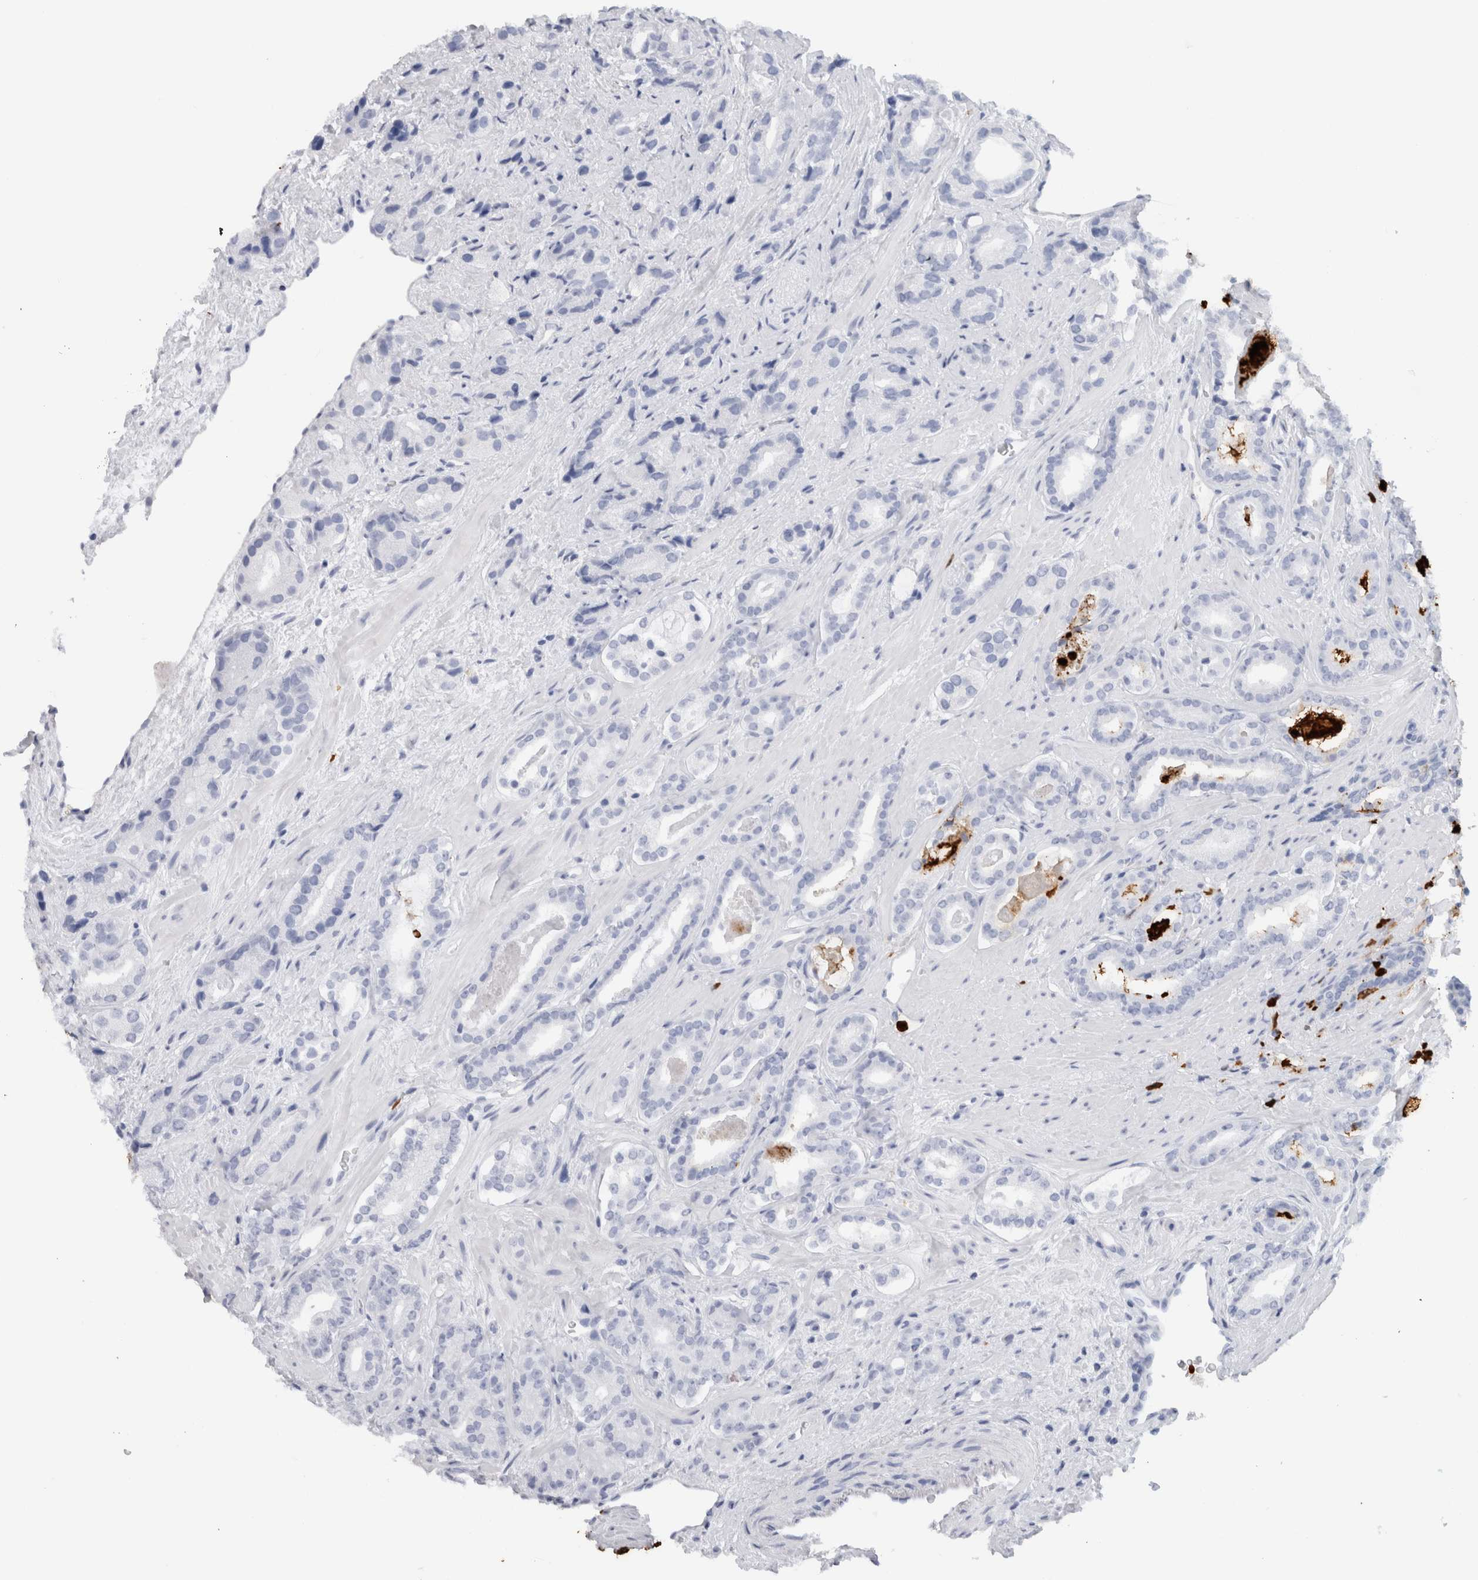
{"staining": {"intensity": "negative", "quantity": "none", "location": "none"}, "tissue": "prostate cancer", "cell_type": "Tumor cells", "image_type": "cancer", "snomed": [{"axis": "morphology", "description": "Adenocarcinoma, High grade"}, {"axis": "topography", "description": "Prostate"}], "caption": "An immunohistochemistry (IHC) histopathology image of prostate adenocarcinoma (high-grade) is shown. There is no staining in tumor cells of prostate adenocarcinoma (high-grade).", "gene": "S100A8", "patient": {"sex": "male", "age": 71}}